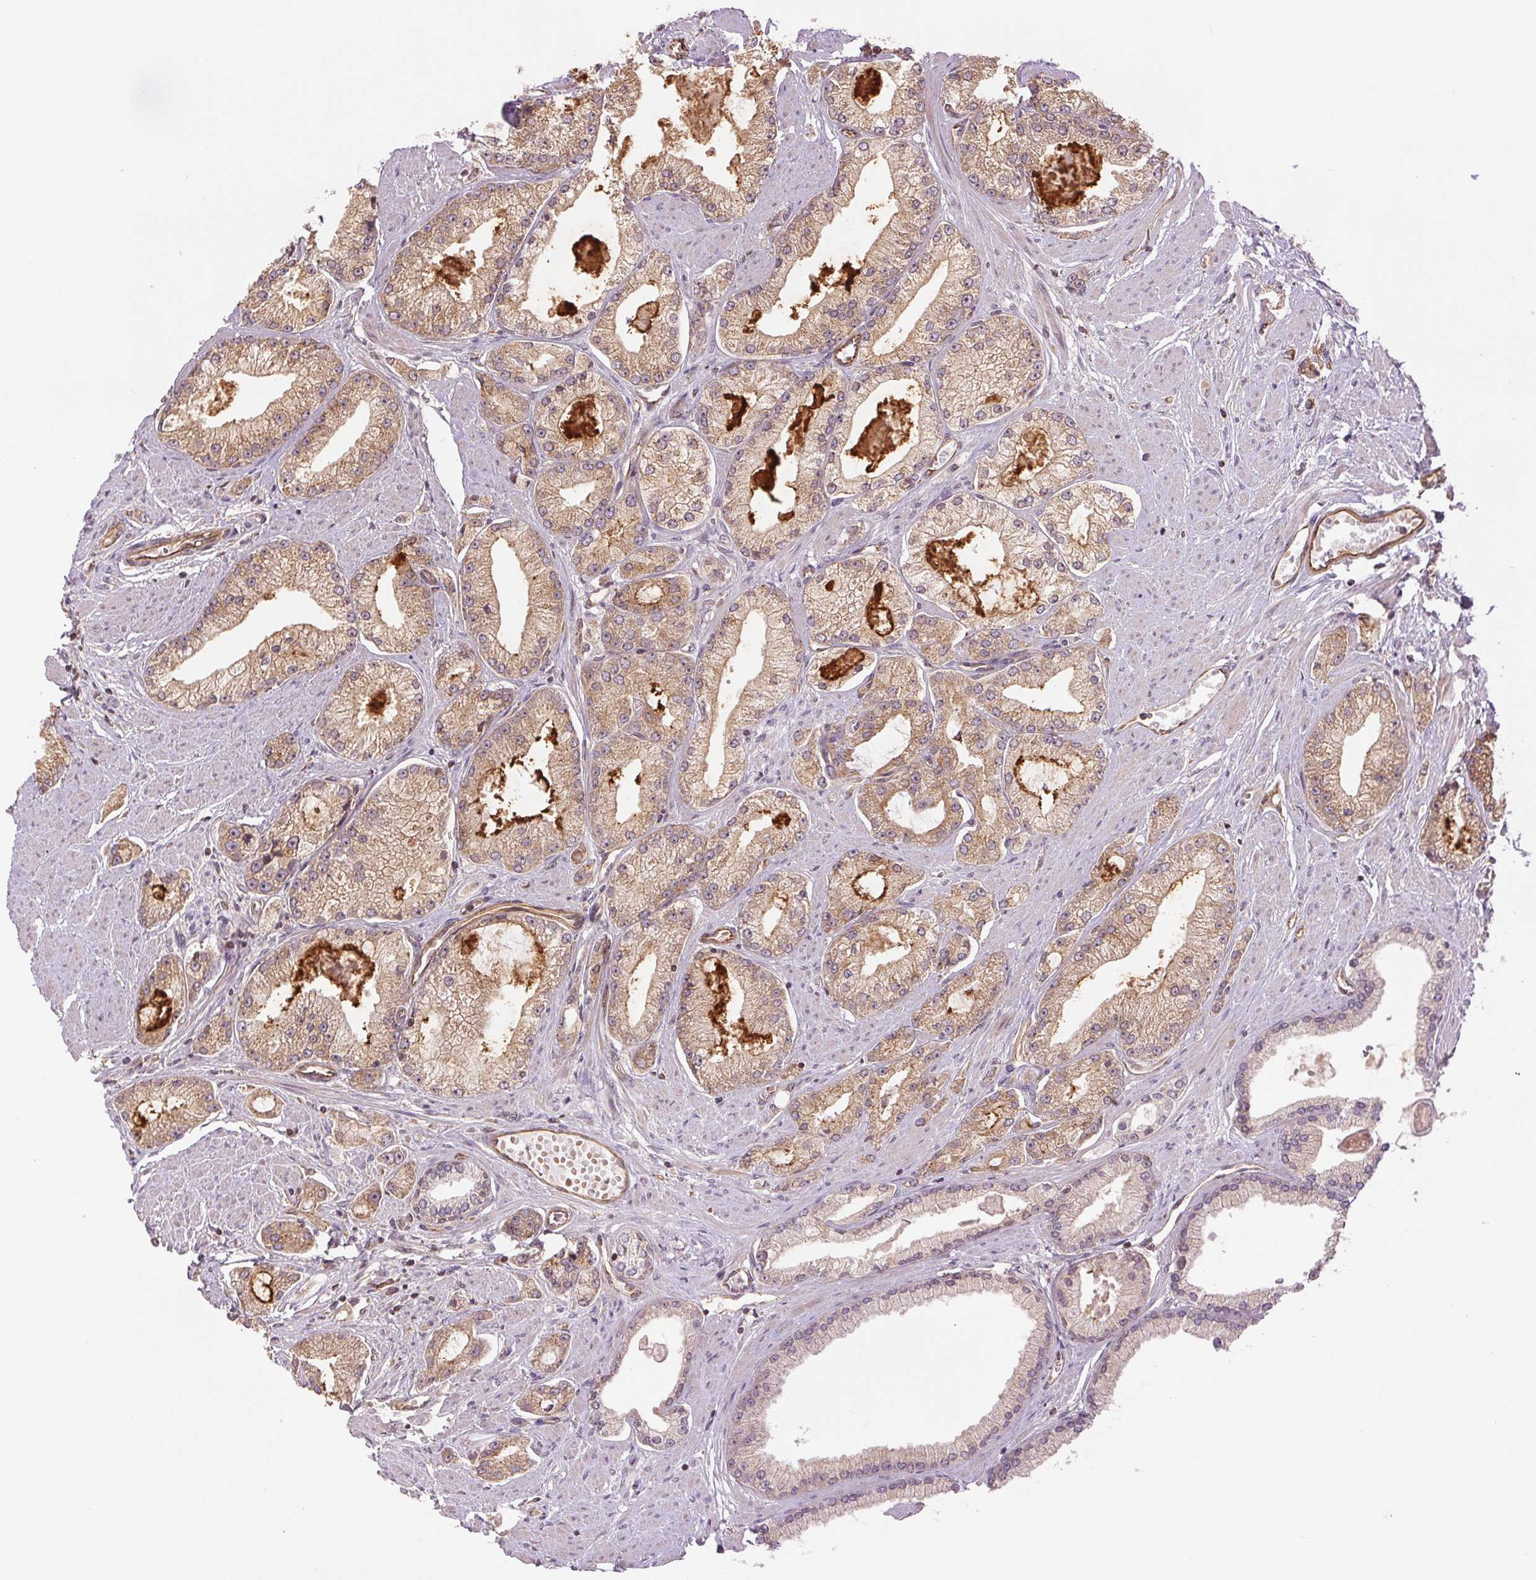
{"staining": {"intensity": "weak", "quantity": ">75%", "location": "cytoplasmic/membranous"}, "tissue": "prostate cancer", "cell_type": "Tumor cells", "image_type": "cancer", "snomed": [{"axis": "morphology", "description": "Adenocarcinoma, High grade"}, {"axis": "topography", "description": "Prostate"}], "caption": "Brown immunohistochemical staining in prostate cancer (high-grade adenocarcinoma) demonstrates weak cytoplasmic/membranous staining in about >75% of tumor cells.", "gene": "STARD7", "patient": {"sex": "male", "age": 68}}